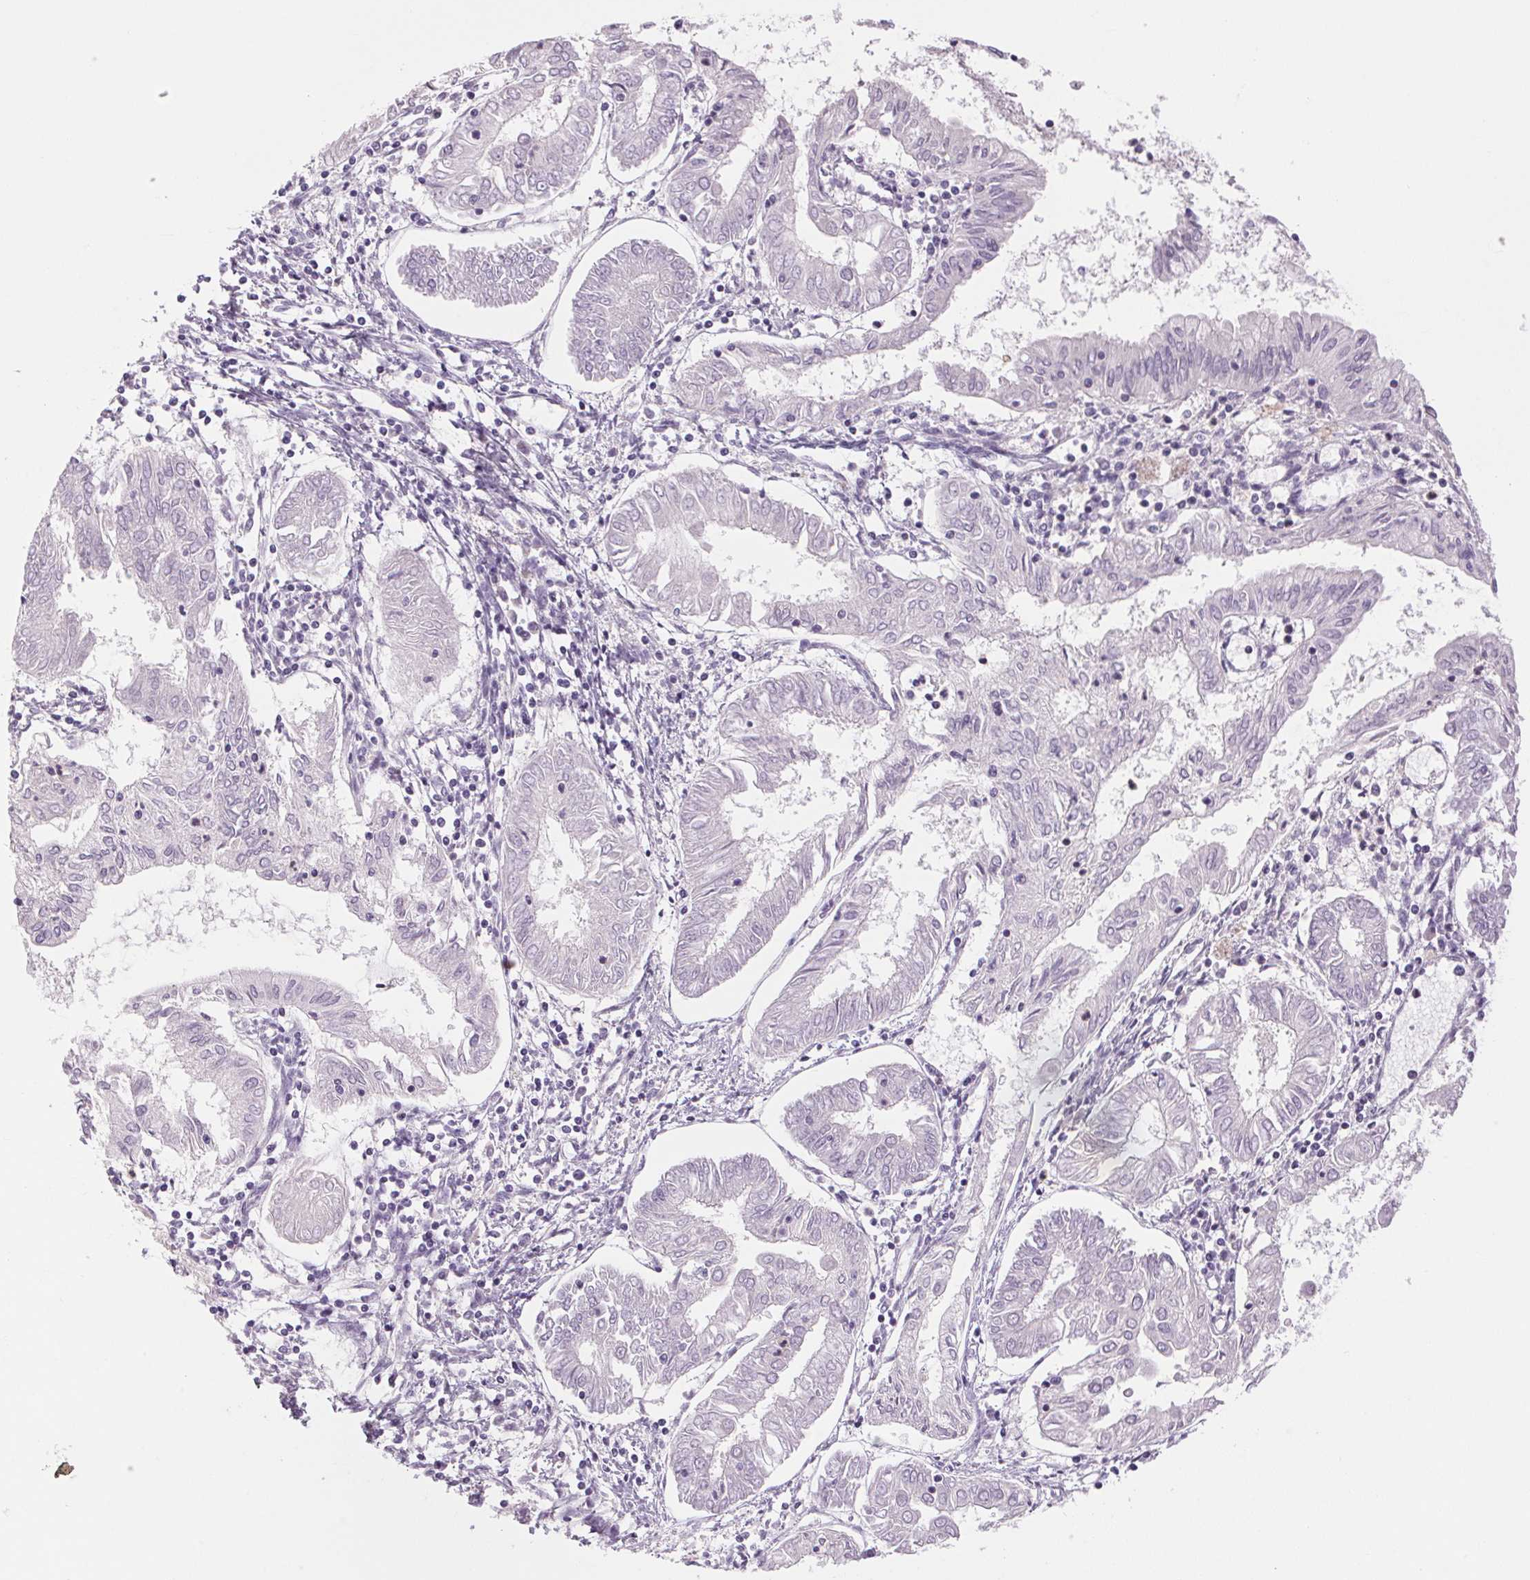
{"staining": {"intensity": "negative", "quantity": "none", "location": "none"}, "tissue": "endometrial cancer", "cell_type": "Tumor cells", "image_type": "cancer", "snomed": [{"axis": "morphology", "description": "Adenocarcinoma, NOS"}, {"axis": "topography", "description": "Endometrium"}], "caption": "IHC histopathology image of human endometrial cancer stained for a protein (brown), which demonstrates no expression in tumor cells.", "gene": "ECPAS", "patient": {"sex": "female", "age": 68}}